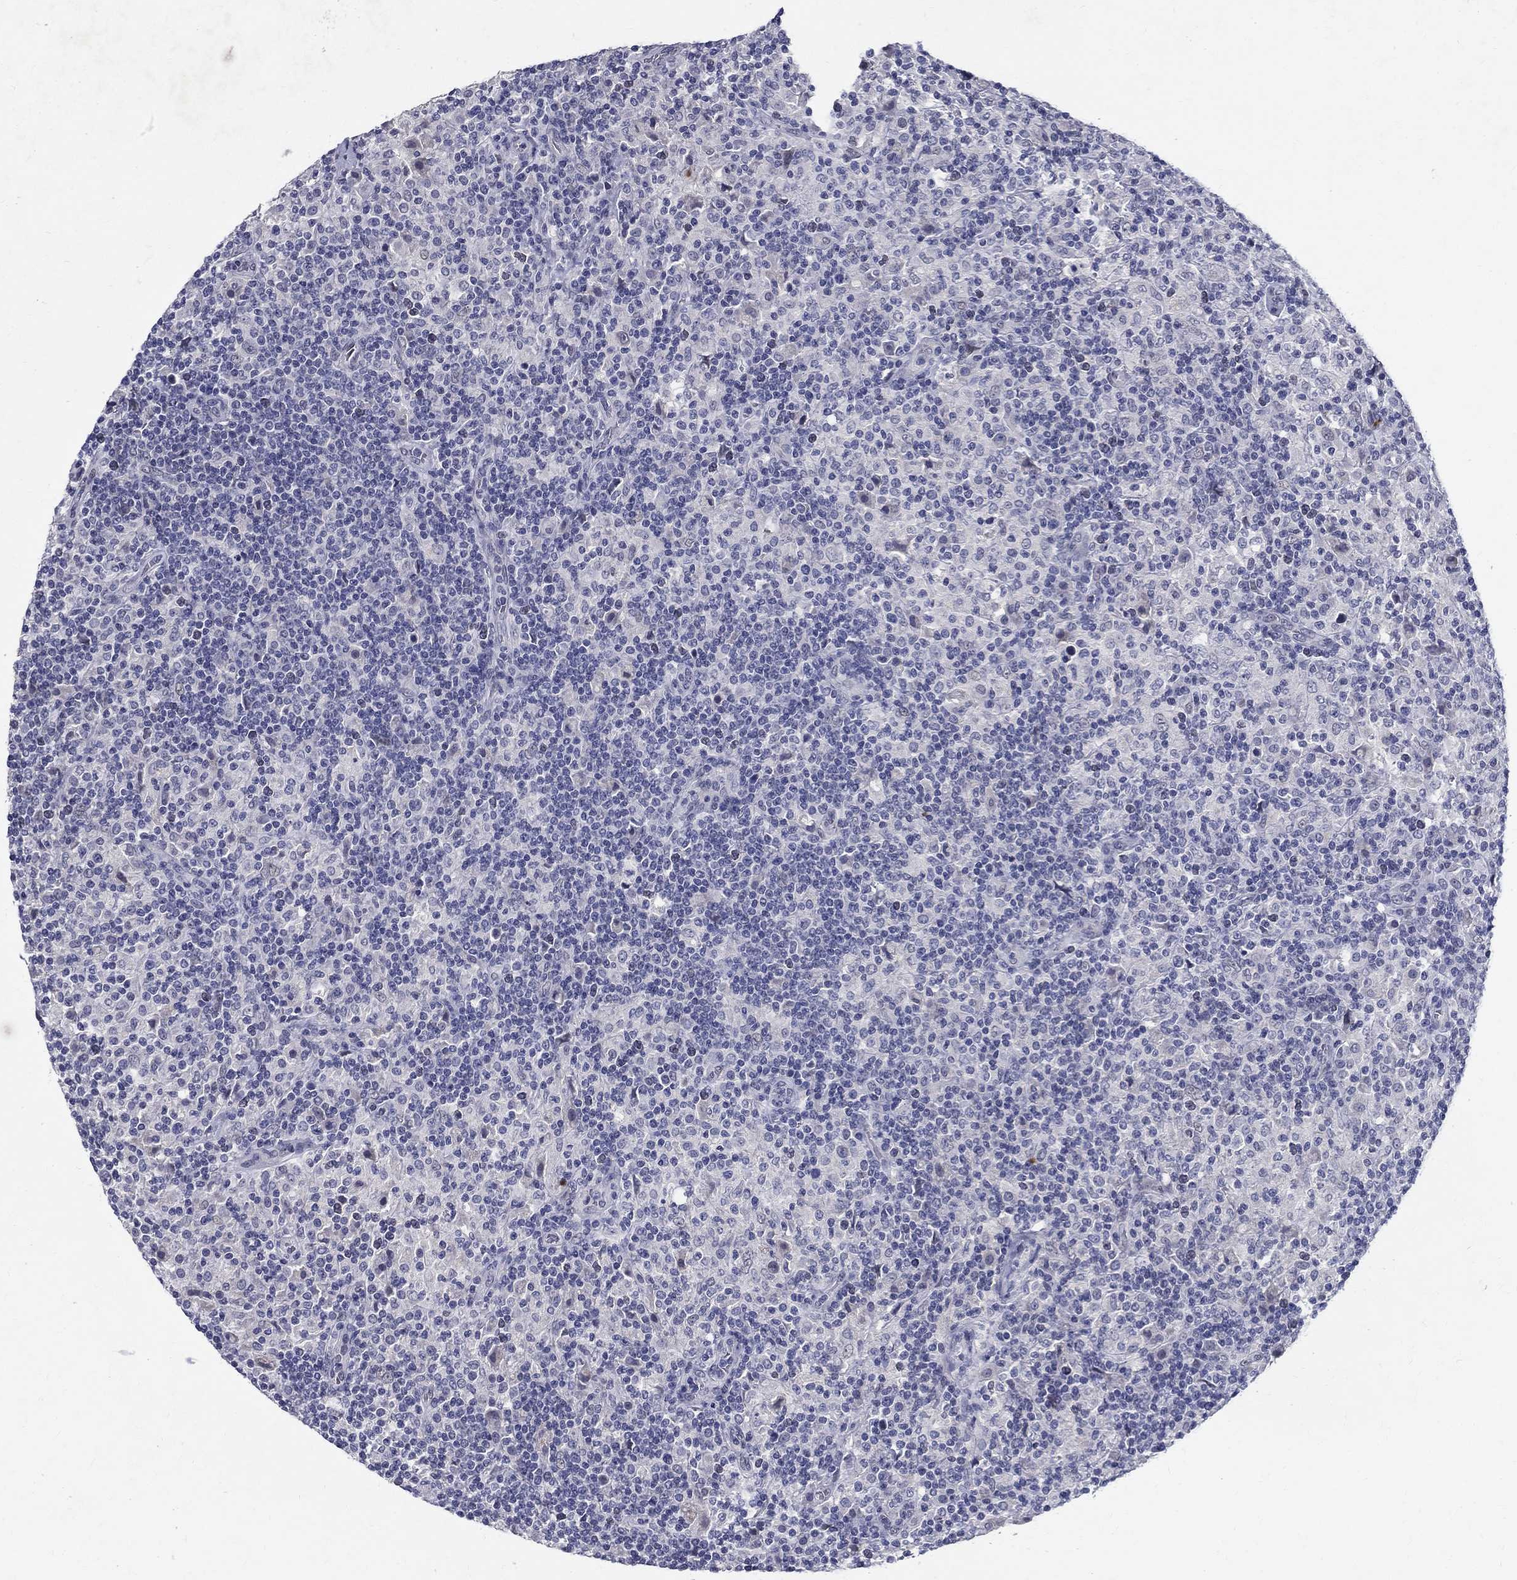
{"staining": {"intensity": "negative", "quantity": "none", "location": "none"}, "tissue": "lymphoma", "cell_type": "Tumor cells", "image_type": "cancer", "snomed": [{"axis": "morphology", "description": "Hodgkin's disease, NOS"}, {"axis": "topography", "description": "Lymph node"}], "caption": "Lymphoma was stained to show a protein in brown. There is no significant staining in tumor cells.", "gene": "RBFOX1", "patient": {"sex": "male", "age": 70}}